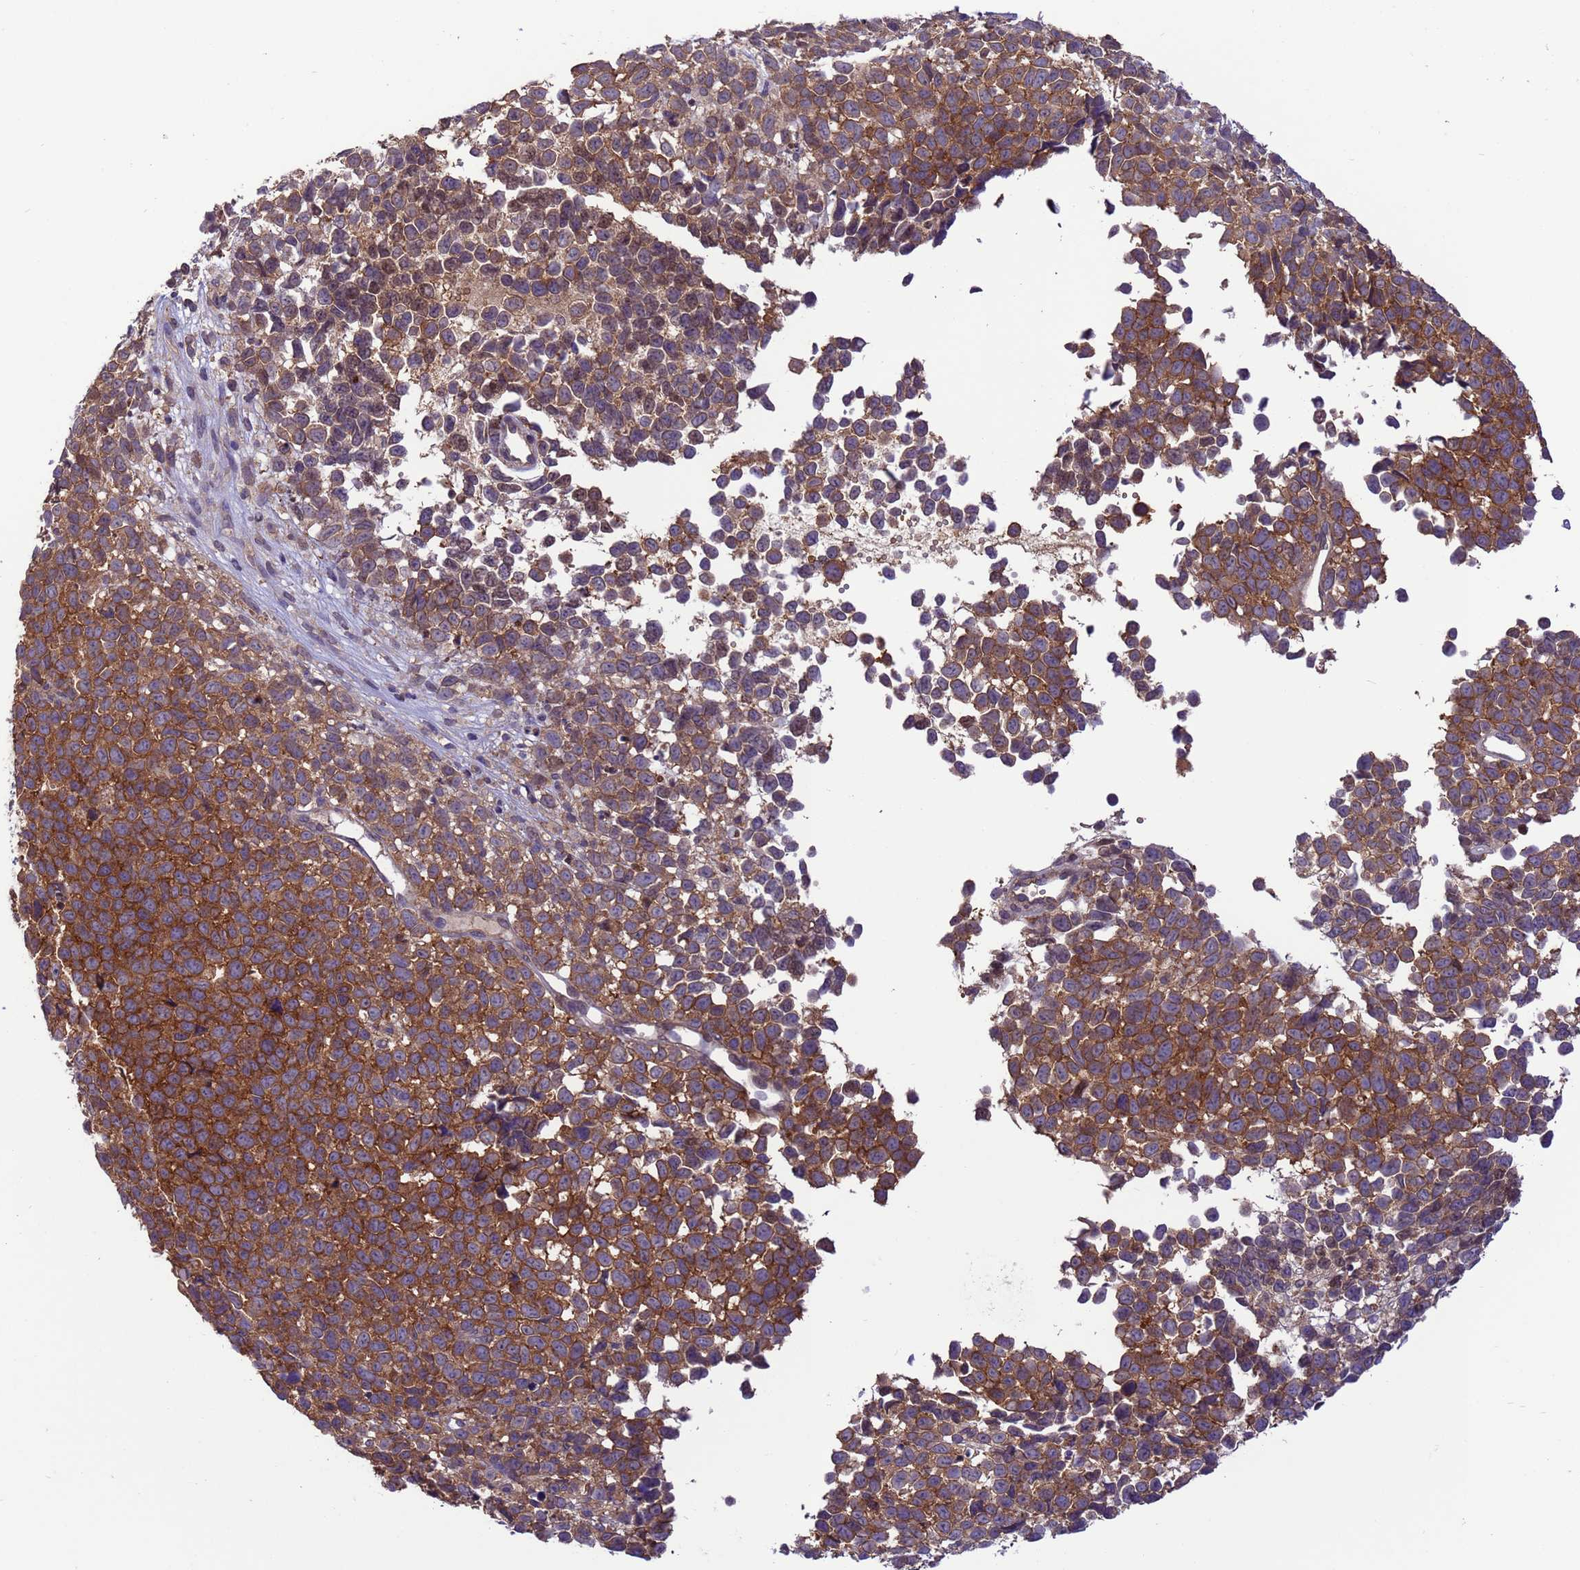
{"staining": {"intensity": "strong", "quantity": ">75%", "location": "cytoplasmic/membranous"}, "tissue": "melanoma", "cell_type": "Tumor cells", "image_type": "cancer", "snomed": [{"axis": "morphology", "description": "Malignant melanoma, NOS"}, {"axis": "topography", "description": "Nose, NOS"}], "caption": "Malignant melanoma was stained to show a protein in brown. There is high levels of strong cytoplasmic/membranous expression in about >75% of tumor cells.", "gene": "ARHGAP12", "patient": {"sex": "female", "age": 48}}